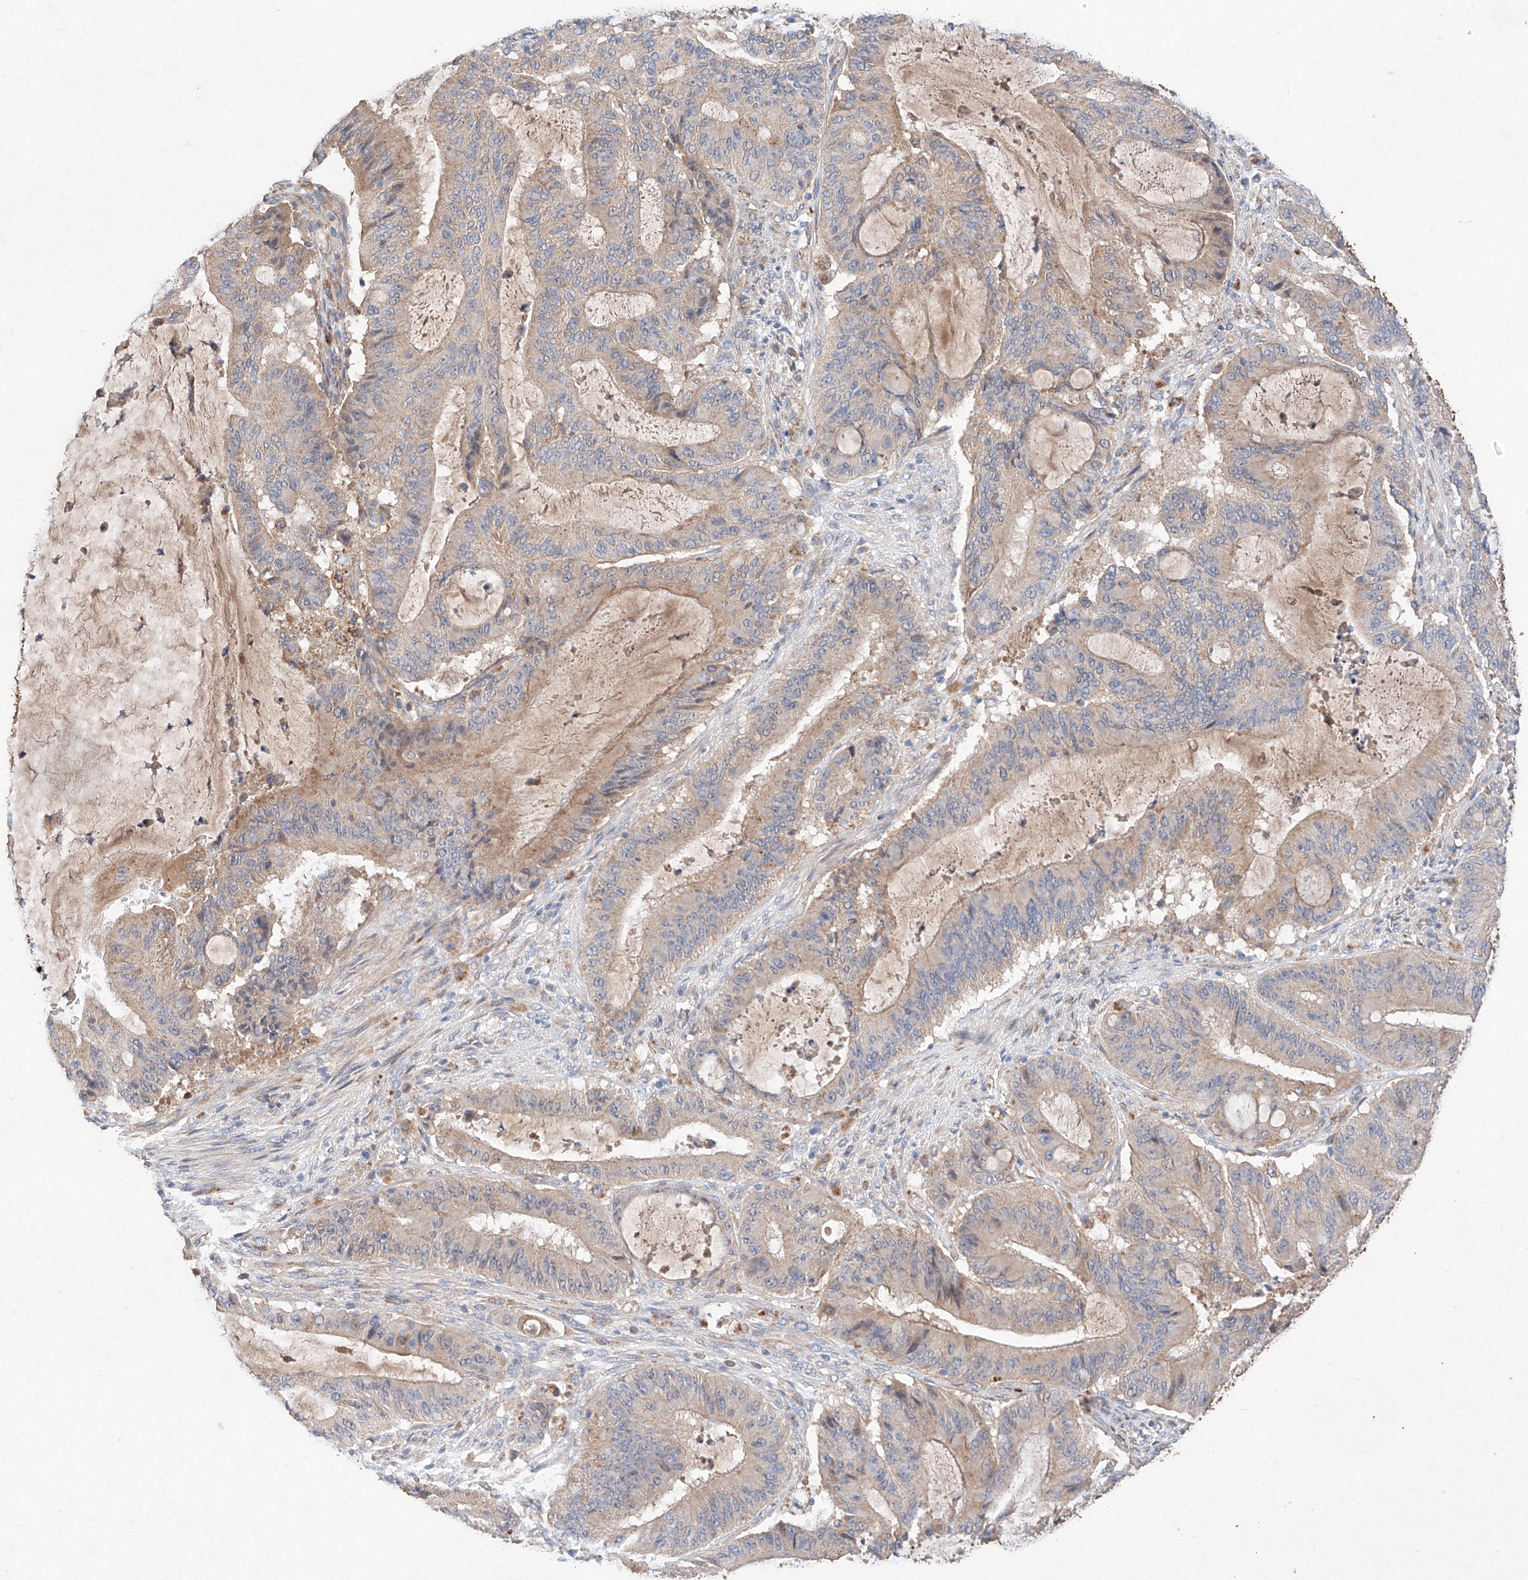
{"staining": {"intensity": "weak", "quantity": "<25%", "location": "cytoplasmic/membranous"}, "tissue": "liver cancer", "cell_type": "Tumor cells", "image_type": "cancer", "snomed": [{"axis": "morphology", "description": "Normal tissue, NOS"}, {"axis": "morphology", "description": "Cholangiocarcinoma"}, {"axis": "topography", "description": "Liver"}, {"axis": "topography", "description": "Peripheral nerve tissue"}], "caption": "Liver cancer stained for a protein using IHC exhibits no staining tumor cells.", "gene": "C6orf62", "patient": {"sex": "female", "age": 73}}